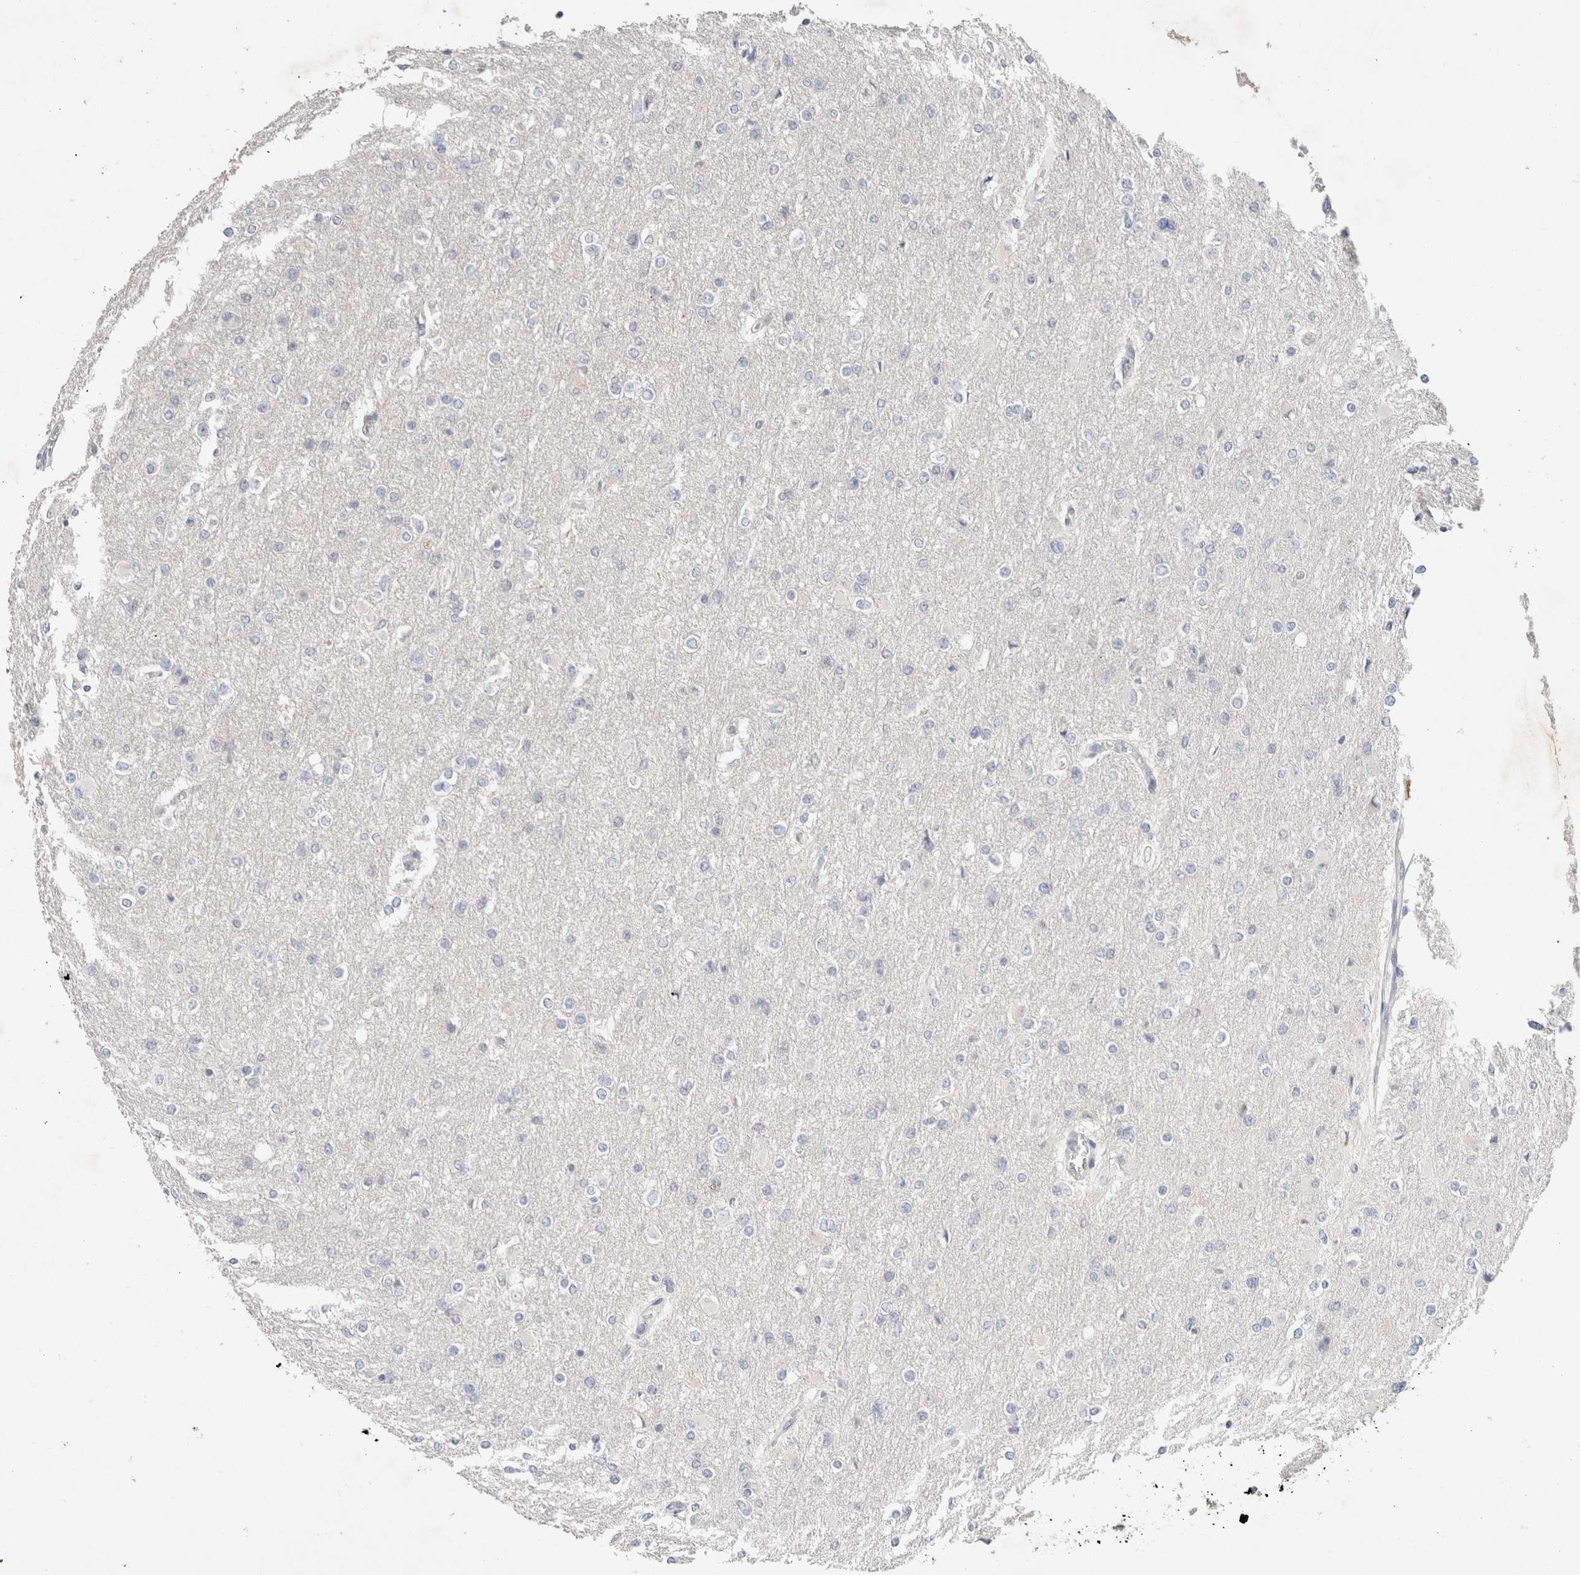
{"staining": {"intensity": "negative", "quantity": "none", "location": "none"}, "tissue": "glioma", "cell_type": "Tumor cells", "image_type": "cancer", "snomed": [{"axis": "morphology", "description": "Glioma, malignant, High grade"}, {"axis": "topography", "description": "Cerebral cortex"}], "caption": "A photomicrograph of human malignant high-grade glioma is negative for staining in tumor cells.", "gene": "MPP2", "patient": {"sex": "female", "age": 36}}